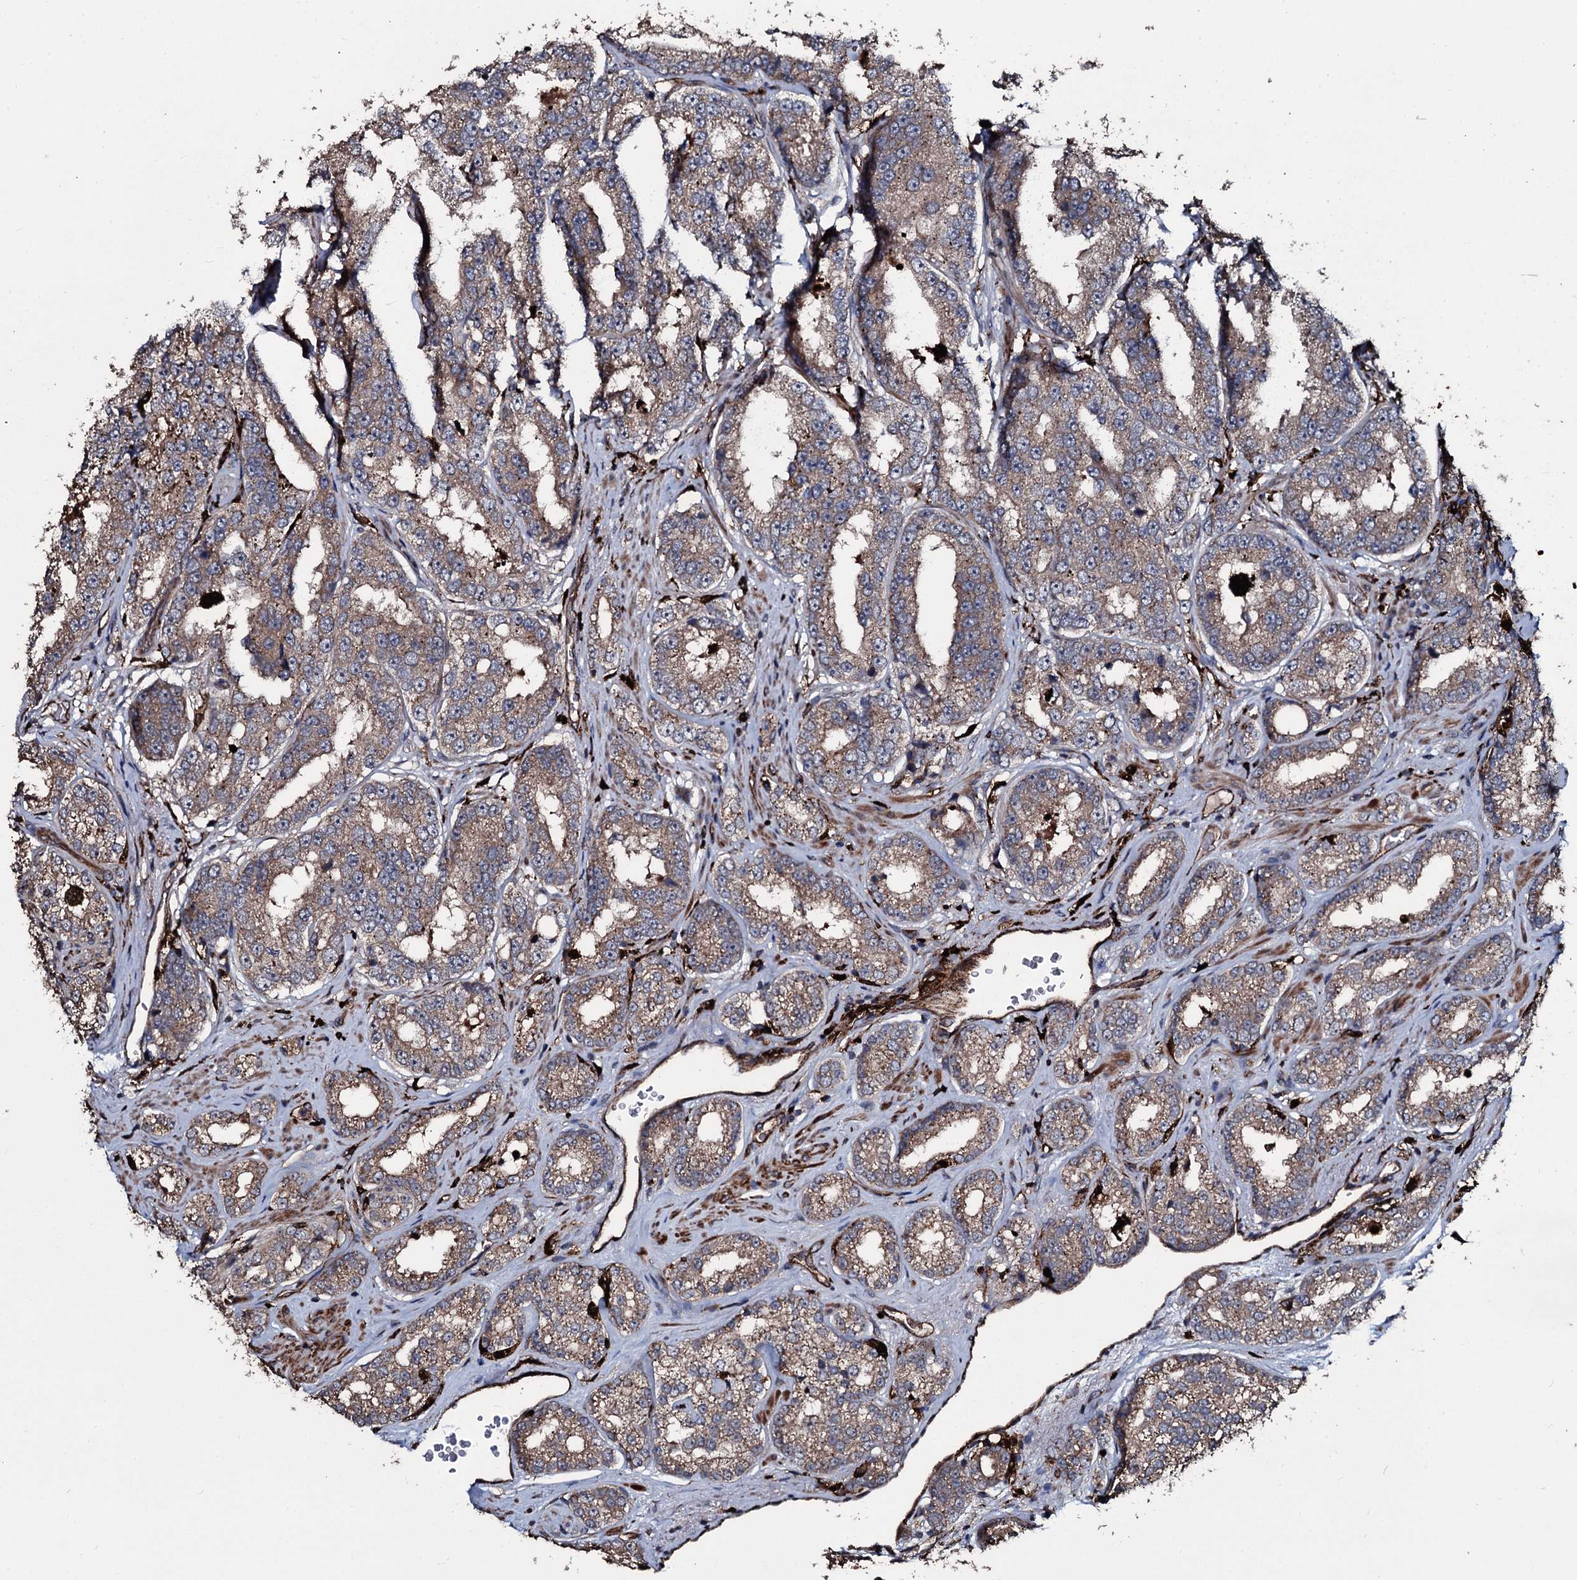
{"staining": {"intensity": "moderate", "quantity": ">75%", "location": "cytoplasmic/membranous"}, "tissue": "prostate cancer", "cell_type": "Tumor cells", "image_type": "cancer", "snomed": [{"axis": "morphology", "description": "Normal tissue, NOS"}, {"axis": "morphology", "description": "Adenocarcinoma, High grade"}, {"axis": "topography", "description": "Prostate"}], "caption": "Protein expression analysis of human prostate cancer reveals moderate cytoplasmic/membranous staining in about >75% of tumor cells.", "gene": "TPGS2", "patient": {"sex": "male", "age": 83}}